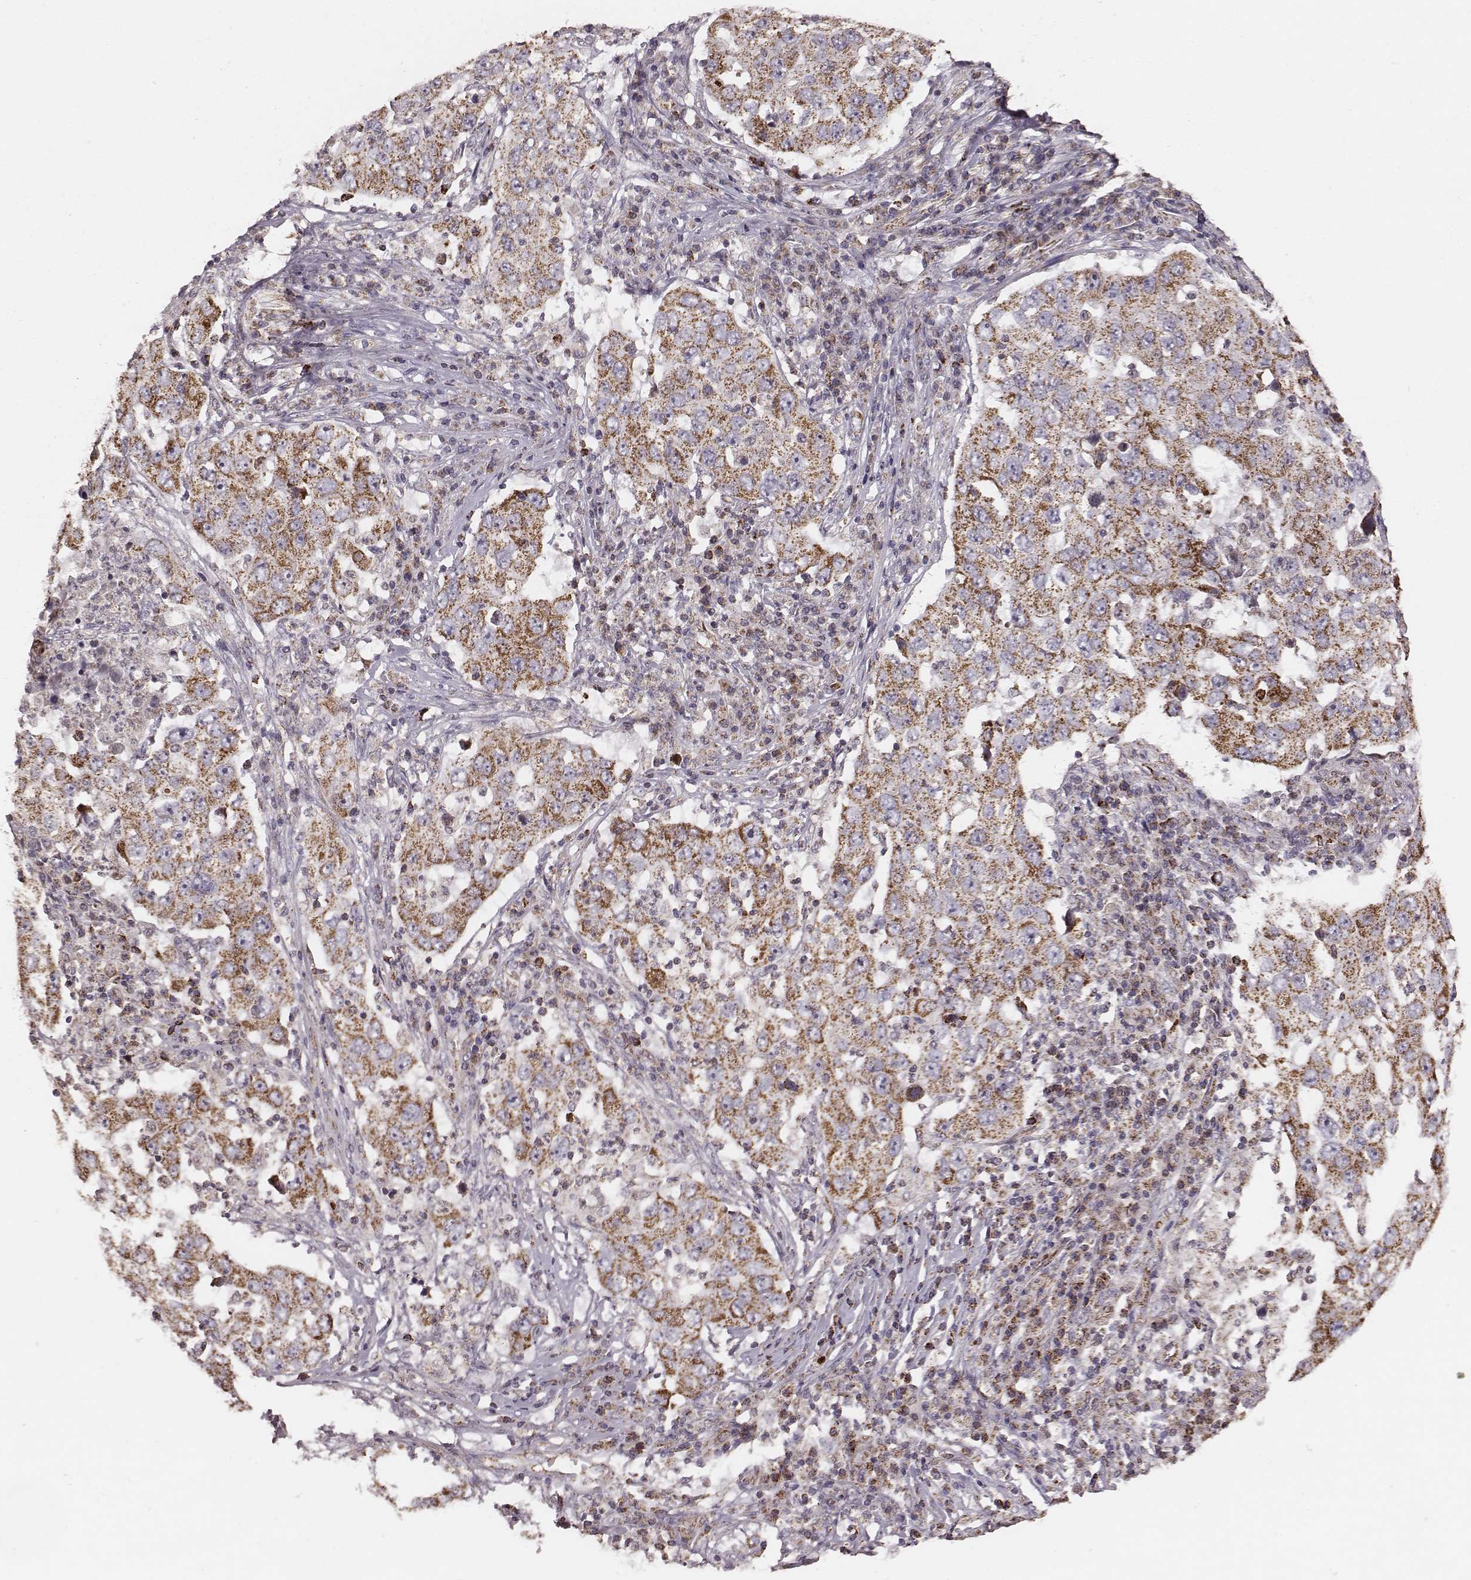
{"staining": {"intensity": "moderate", "quantity": ">75%", "location": "cytoplasmic/membranous"}, "tissue": "lung cancer", "cell_type": "Tumor cells", "image_type": "cancer", "snomed": [{"axis": "morphology", "description": "Adenocarcinoma, NOS"}, {"axis": "topography", "description": "Lung"}], "caption": "A high-resolution micrograph shows immunohistochemistry (IHC) staining of lung adenocarcinoma, which shows moderate cytoplasmic/membranous staining in approximately >75% of tumor cells.", "gene": "TUFM", "patient": {"sex": "male", "age": 73}}